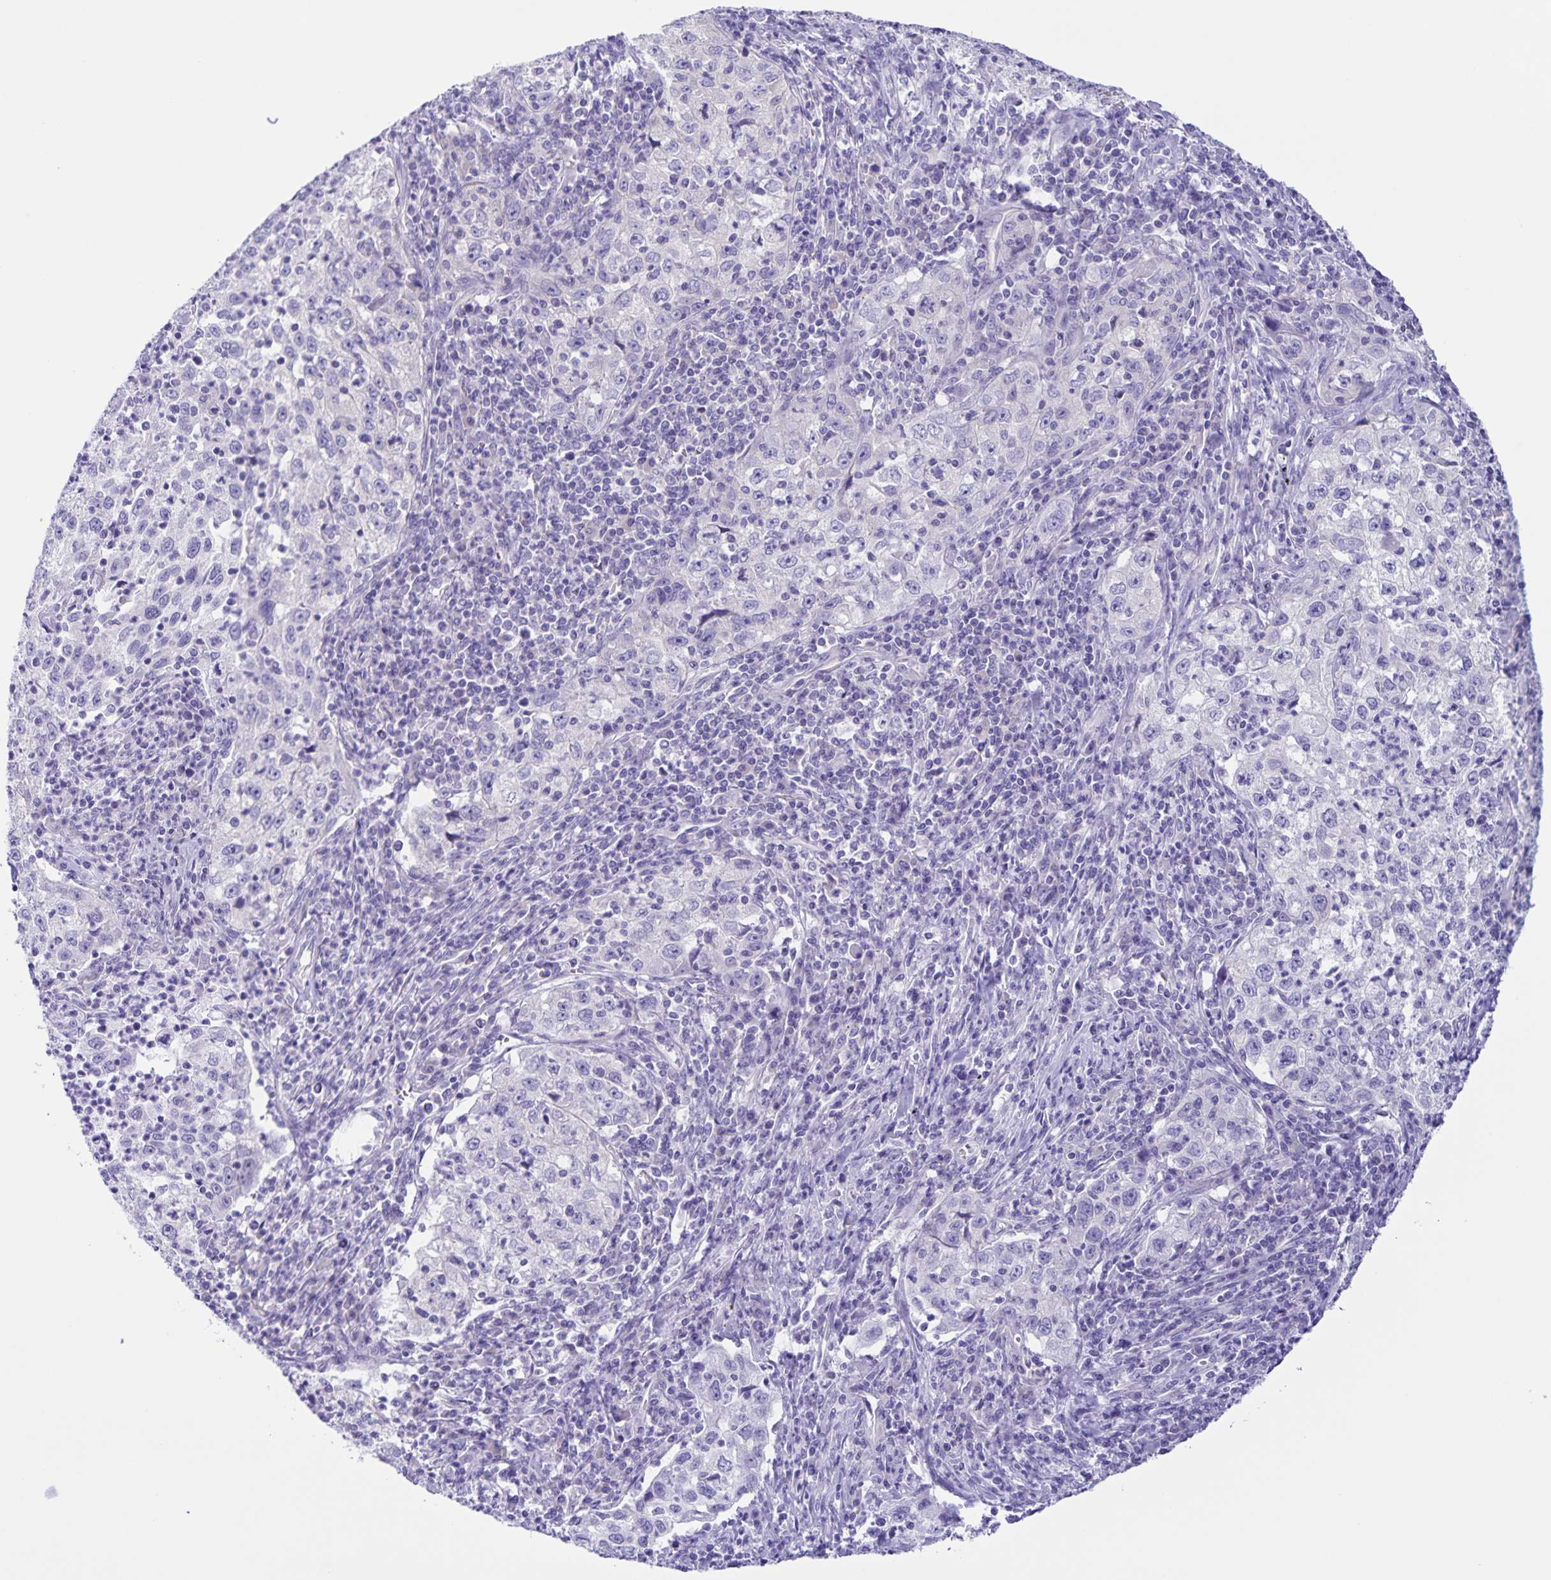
{"staining": {"intensity": "negative", "quantity": "none", "location": "none"}, "tissue": "lung cancer", "cell_type": "Tumor cells", "image_type": "cancer", "snomed": [{"axis": "morphology", "description": "Squamous cell carcinoma, NOS"}, {"axis": "topography", "description": "Lung"}], "caption": "Lung cancer (squamous cell carcinoma) was stained to show a protein in brown. There is no significant positivity in tumor cells. (DAB (3,3'-diaminobenzidine) immunohistochemistry with hematoxylin counter stain).", "gene": "CAPSL", "patient": {"sex": "male", "age": 71}}